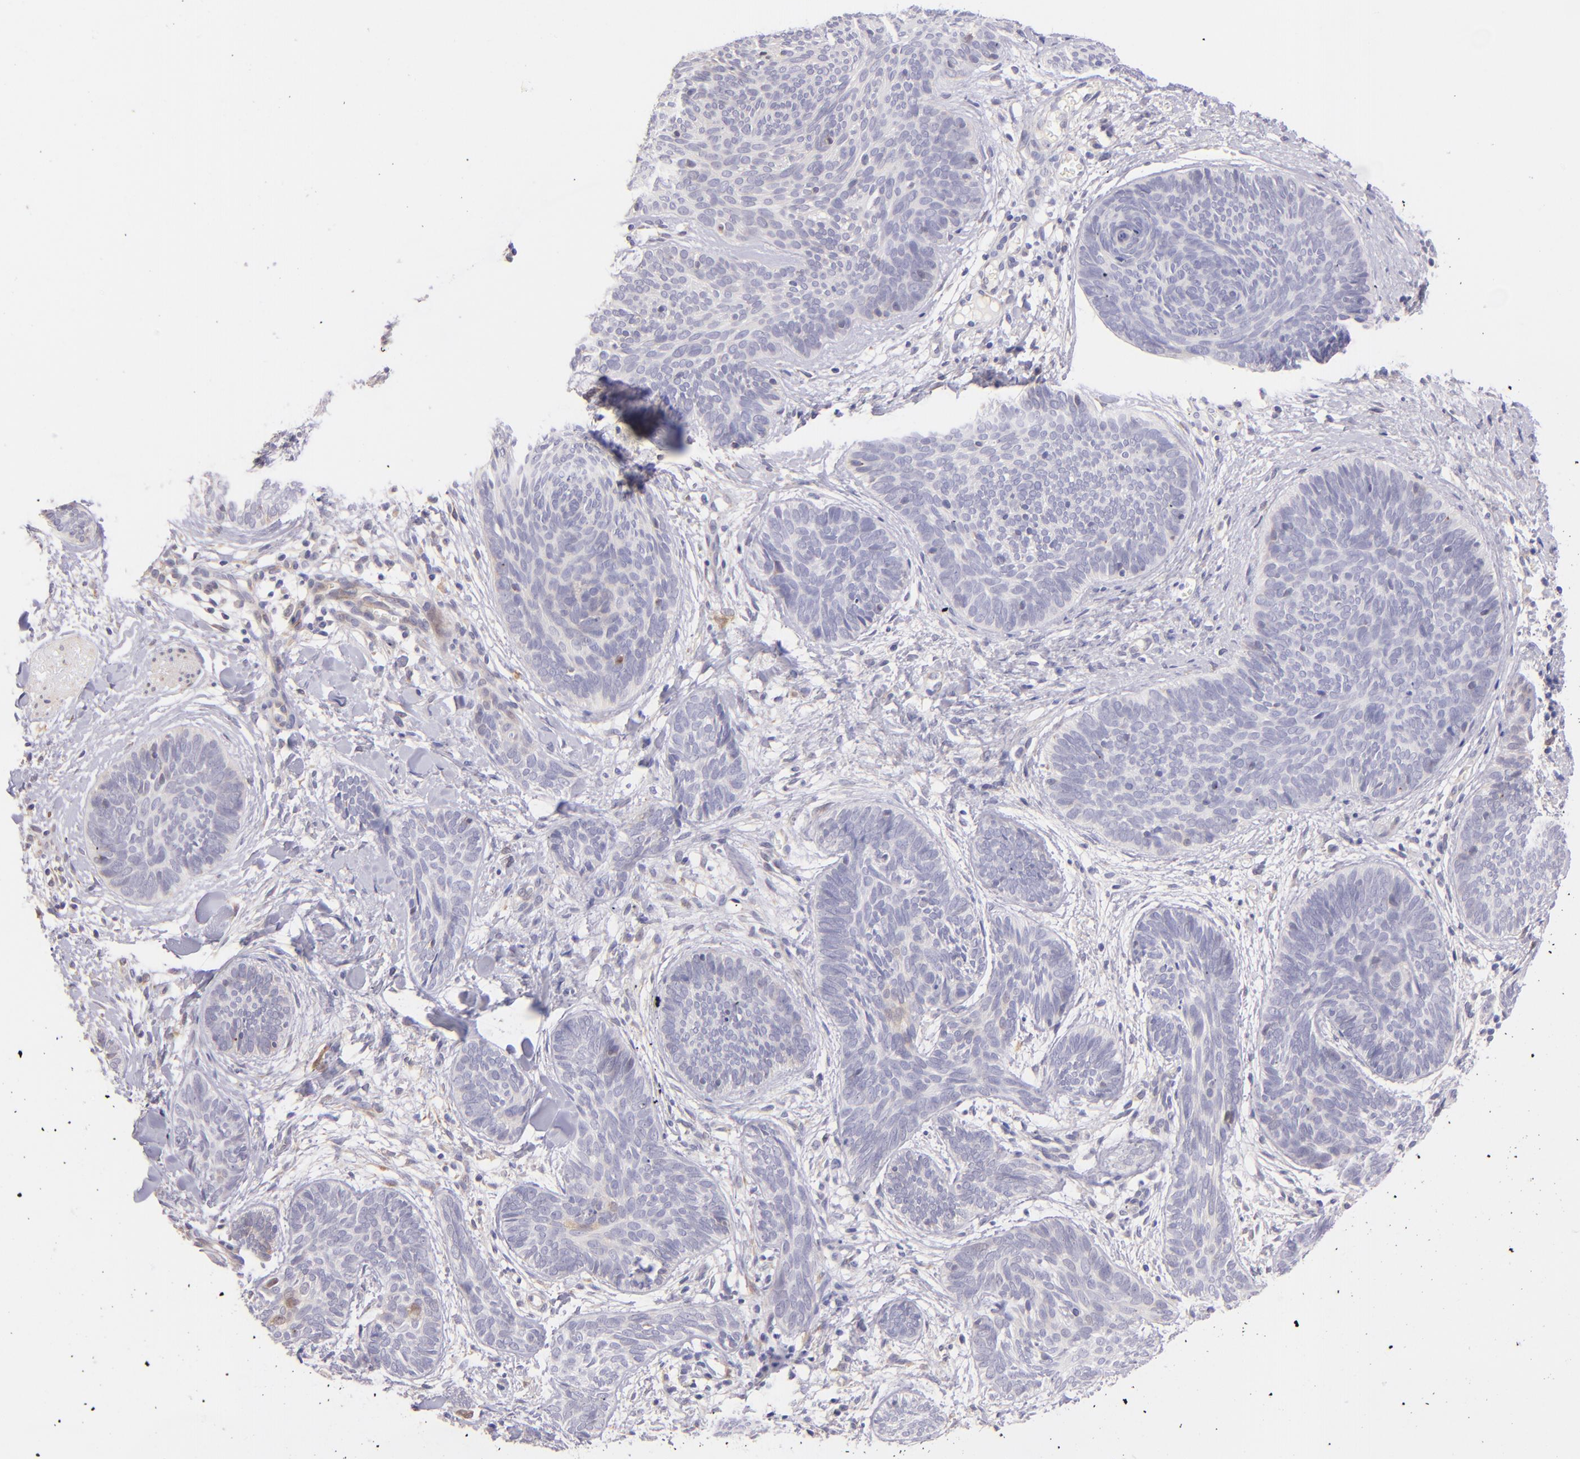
{"staining": {"intensity": "weak", "quantity": "<25%", "location": "cytoplasmic/membranous"}, "tissue": "skin cancer", "cell_type": "Tumor cells", "image_type": "cancer", "snomed": [{"axis": "morphology", "description": "Basal cell carcinoma"}, {"axis": "topography", "description": "Skin"}], "caption": "DAB immunohistochemical staining of basal cell carcinoma (skin) displays no significant staining in tumor cells.", "gene": "SH2D4A", "patient": {"sex": "female", "age": 81}}